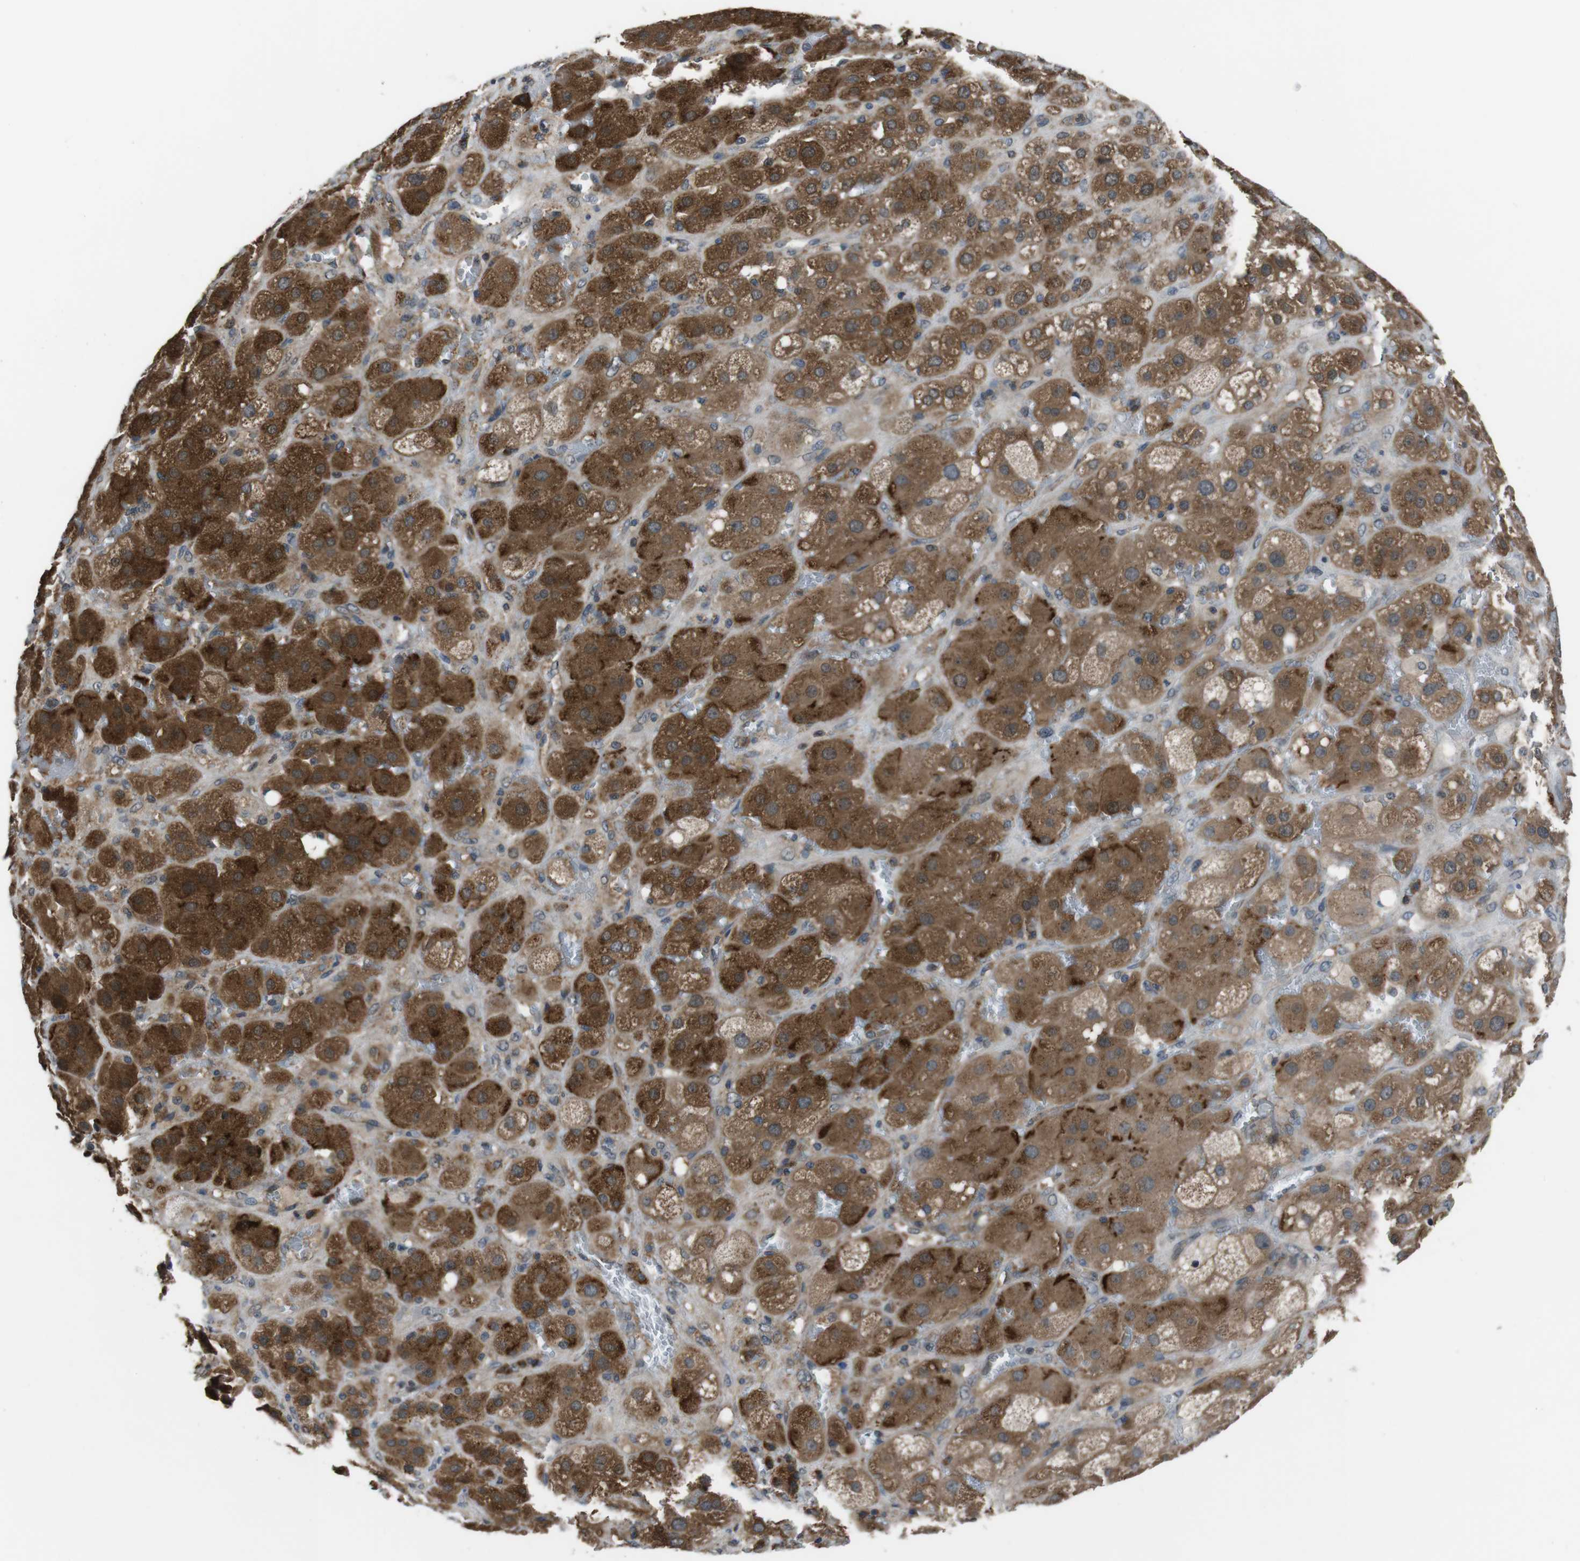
{"staining": {"intensity": "strong", "quantity": ">75%", "location": "cytoplasmic/membranous,nuclear"}, "tissue": "adrenal gland", "cell_type": "Glandular cells", "image_type": "normal", "snomed": [{"axis": "morphology", "description": "Normal tissue, NOS"}, {"axis": "topography", "description": "Adrenal gland"}], "caption": "A high amount of strong cytoplasmic/membranous,nuclear expression is identified in approximately >75% of glandular cells in unremarkable adrenal gland.", "gene": "SLC22A23", "patient": {"sex": "female", "age": 47}}